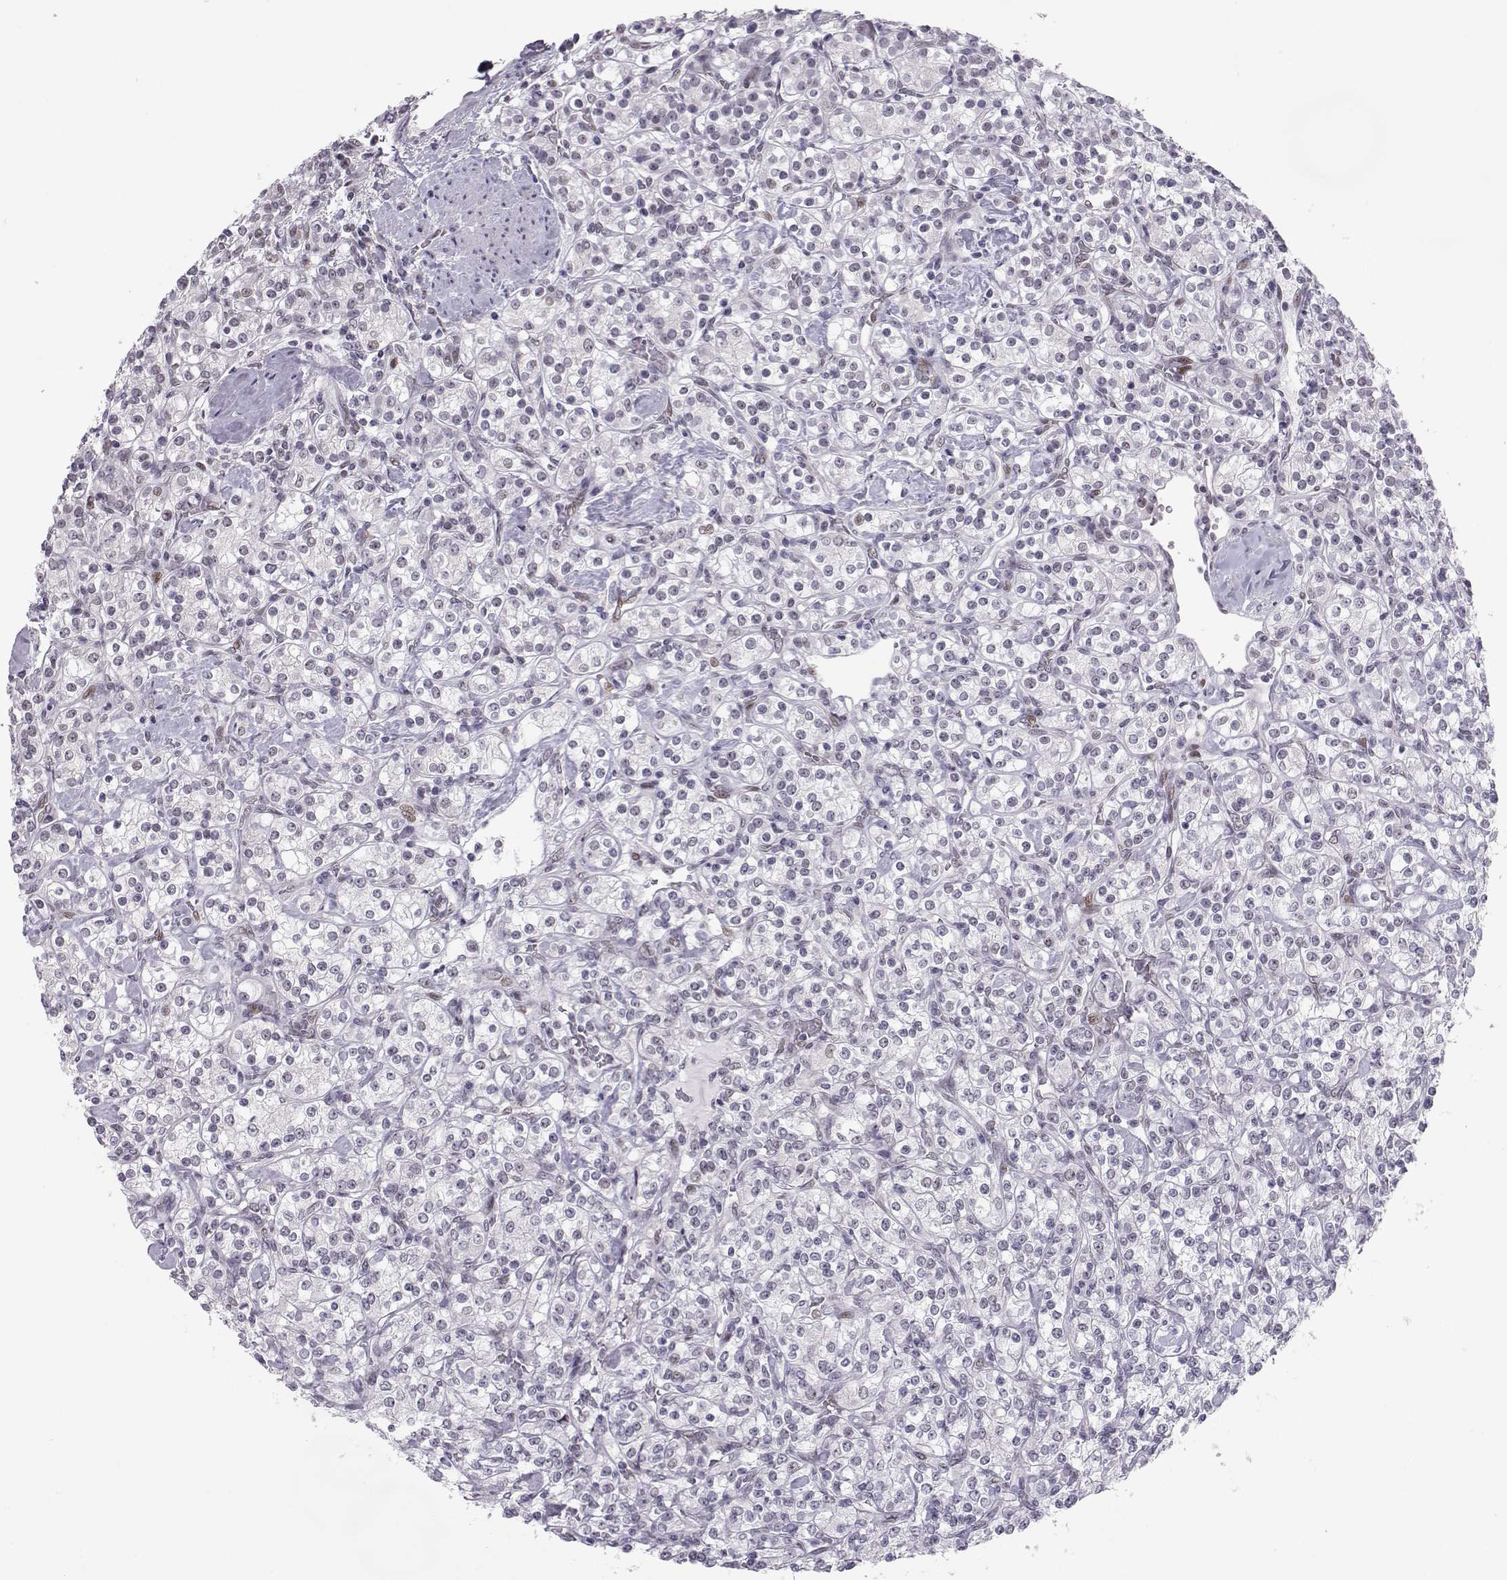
{"staining": {"intensity": "negative", "quantity": "none", "location": "none"}, "tissue": "renal cancer", "cell_type": "Tumor cells", "image_type": "cancer", "snomed": [{"axis": "morphology", "description": "Adenocarcinoma, NOS"}, {"axis": "topography", "description": "Kidney"}], "caption": "This is an immunohistochemistry micrograph of renal adenocarcinoma. There is no staining in tumor cells.", "gene": "SIX6", "patient": {"sex": "male", "age": 77}}